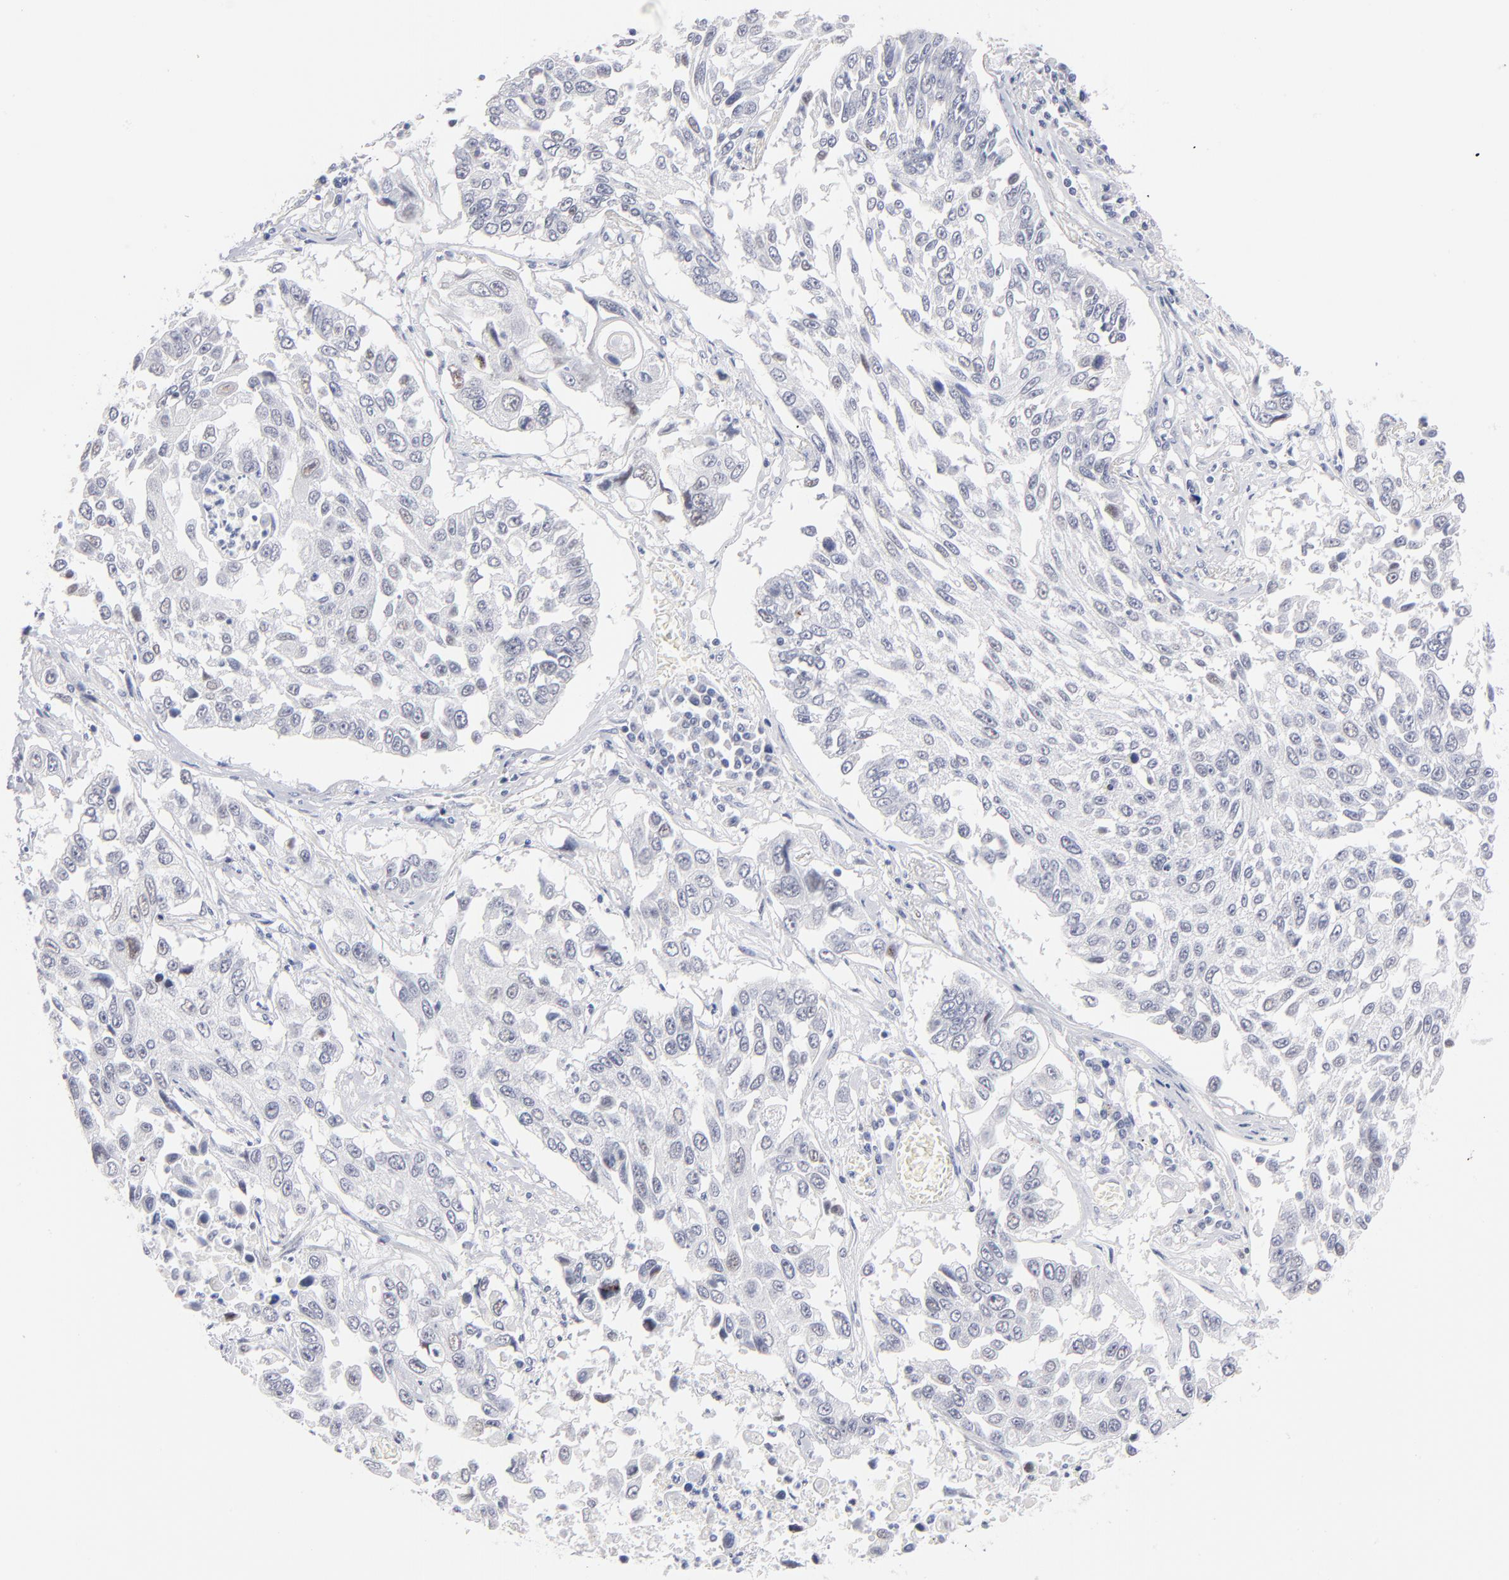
{"staining": {"intensity": "negative", "quantity": "none", "location": "none"}, "tissue": "lung cancer", "cell_type": "Tumor cells", "image_type": "cancer", "snomed": [{"axis": "morphology", "description": "Squamous cell carcinoma, NOS"}, {"axis": "topography", "description": "Lung"}], "caption": "A photomicrograph of squamous cell carcinoma (lung) stained for a protein reveals no brown staining in tumor cells.", "gene": "KHNYN", "patient": {"sex": "male", "age": 71}}